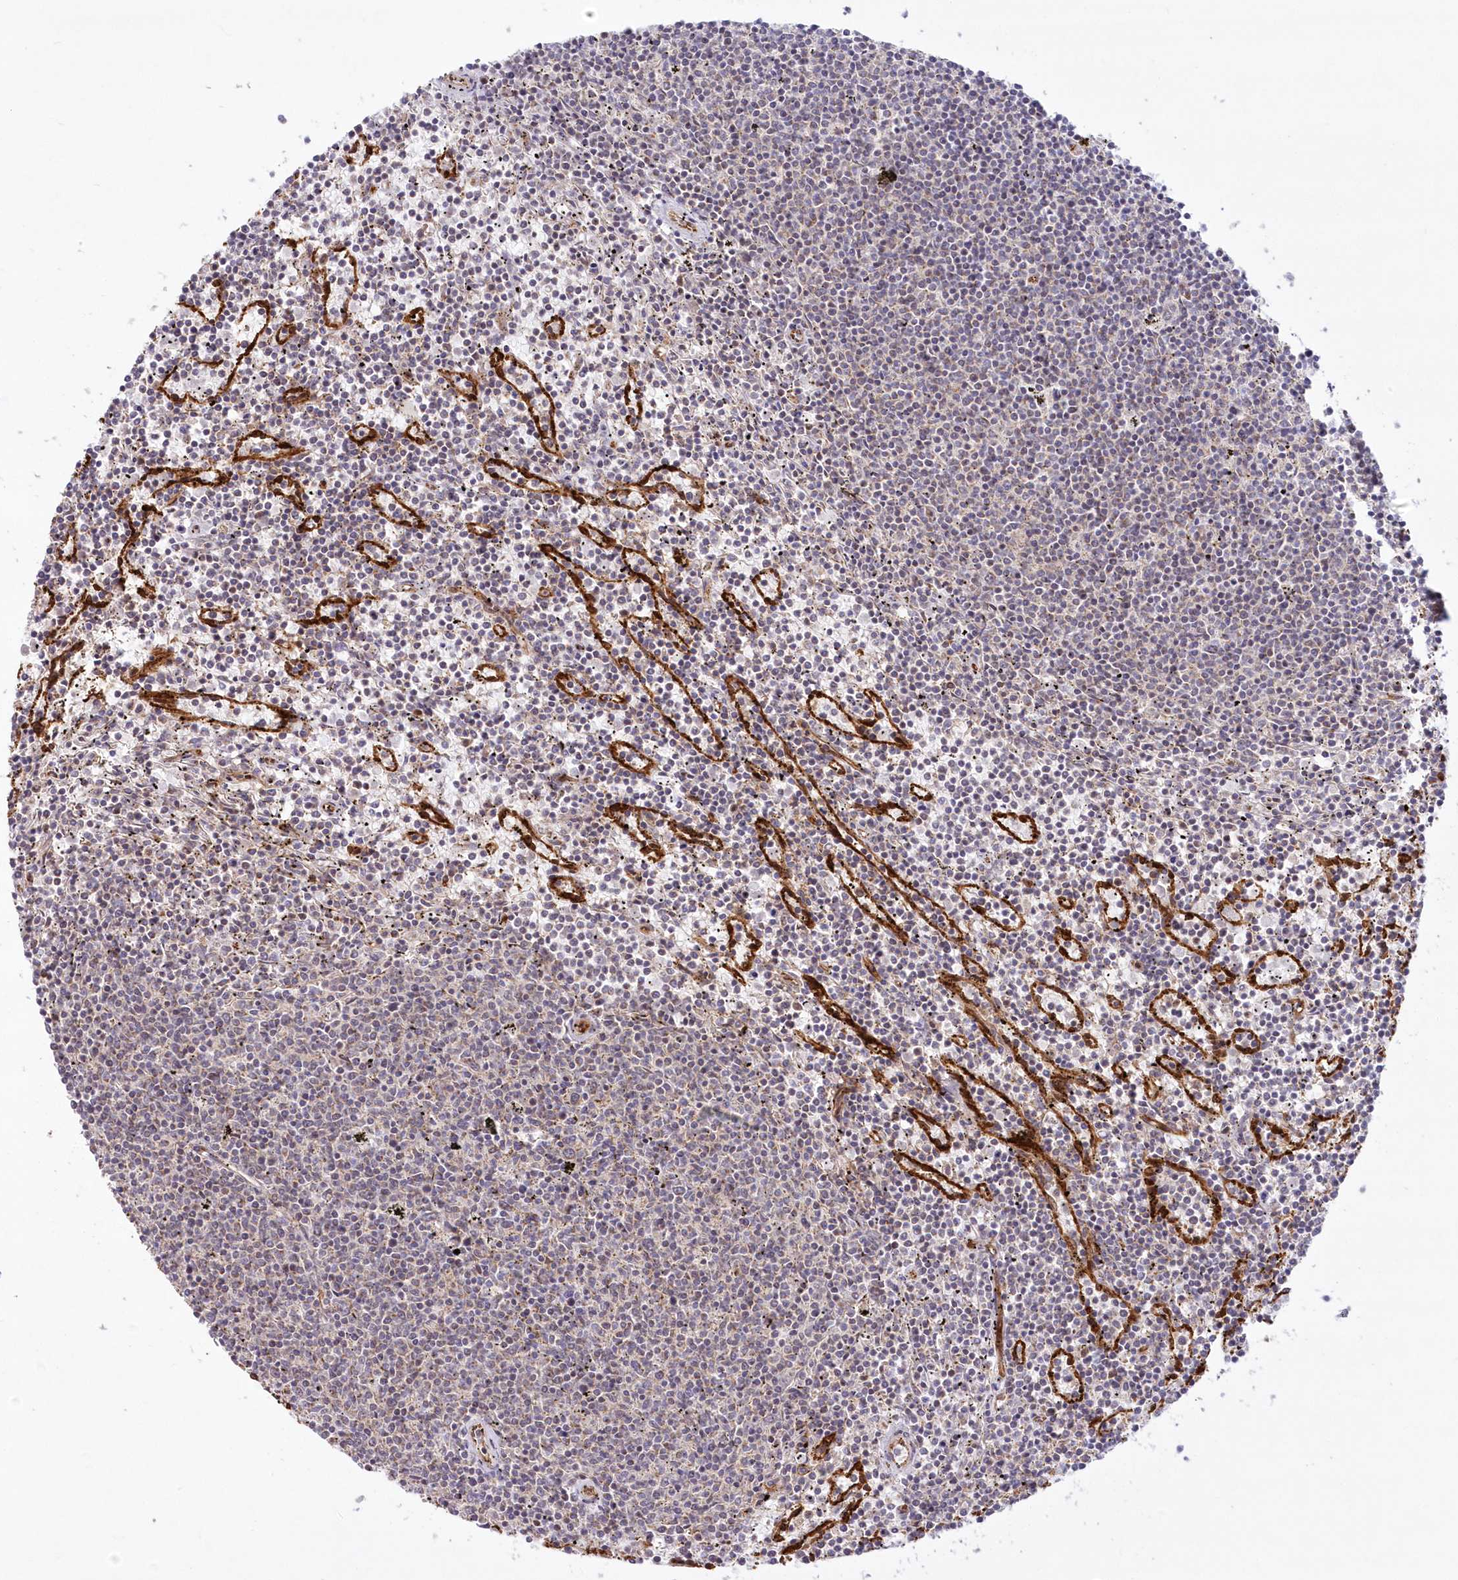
{"staining": {"intensity": "negative", "quantity": "none", "location": "none"}, "tissue": "lymphoma", "cell_type": "Tumor cells", "image_type": "cancer", "snomed": [{"axis": "morphology", "description": "Malignant lymphoma, non-Hodgkin's type, Low grade"}, {"axis": "topography", "description": "Spleen"}], "caption": "Lymphoma was stained to show a protein in brown. There is no significant staining in tumor cells.", "gene": "AFAP1L2", "patient": {"sex": "female", "age": 50}}